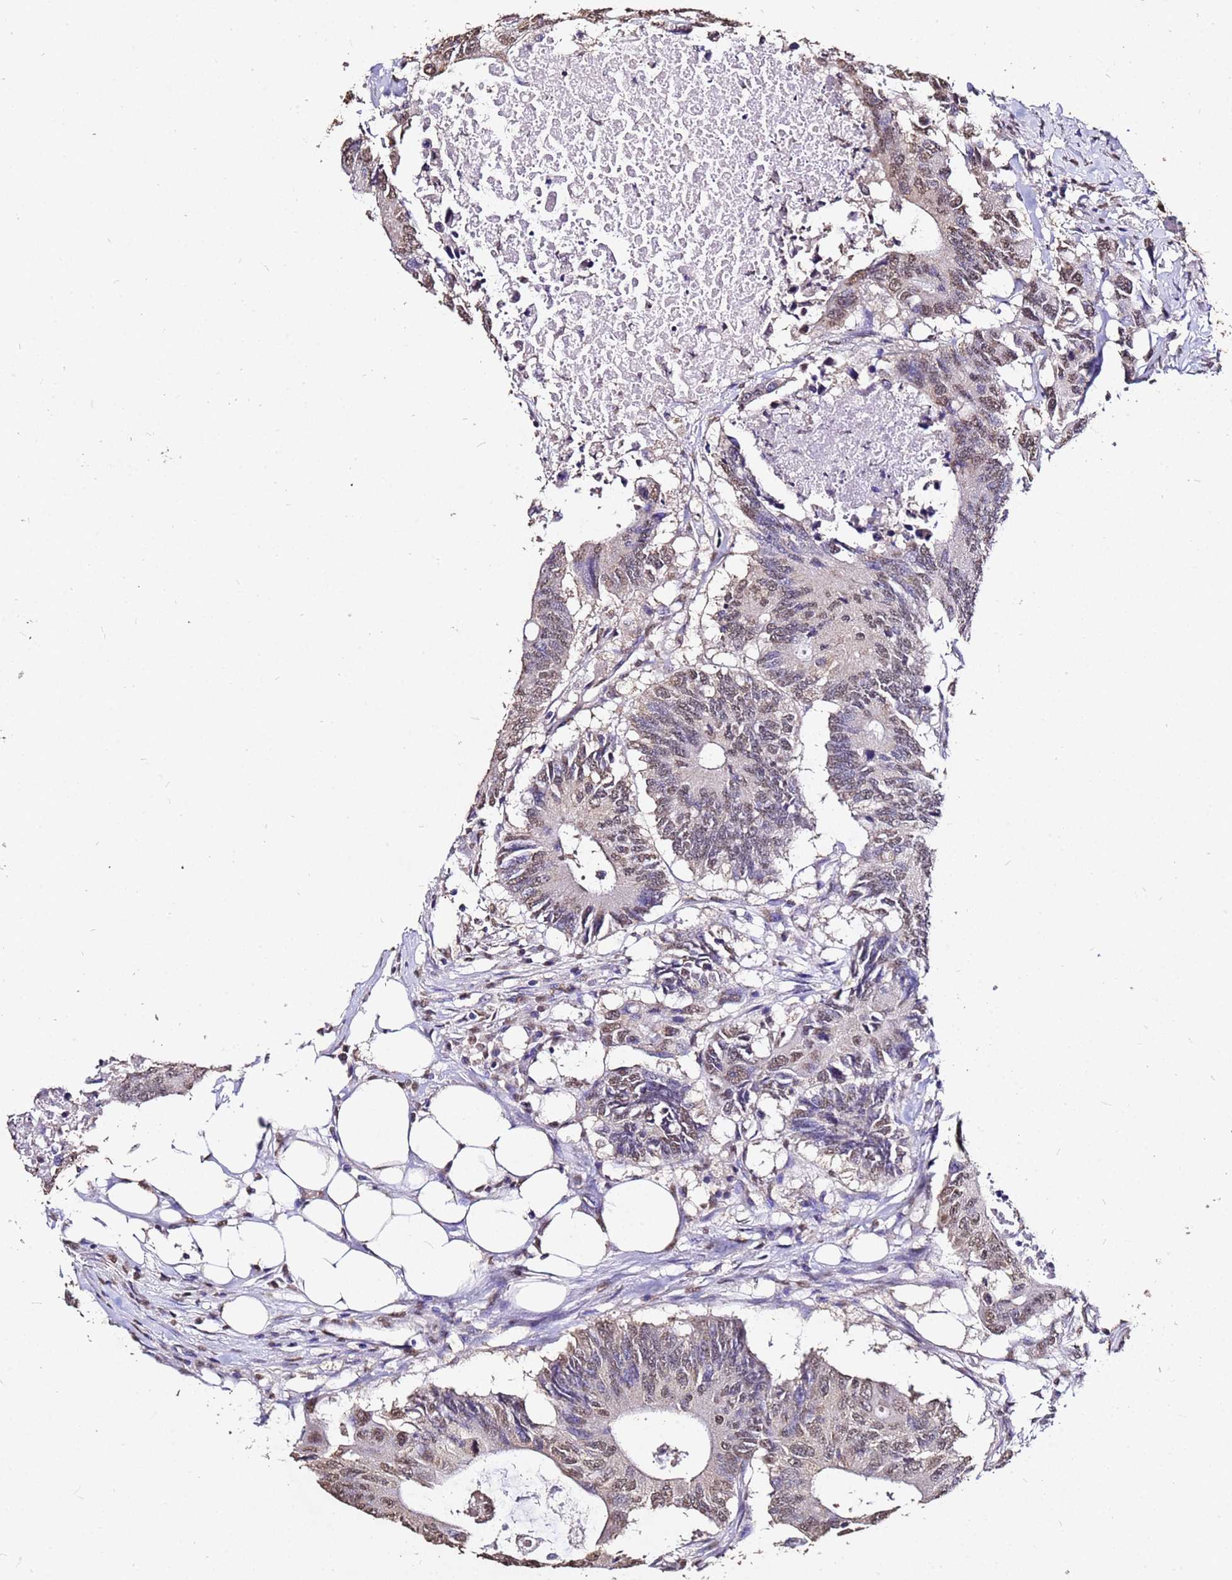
{"staining": {"intensity": "moderate", "quantity": ">75%", "location": "nuclear"}, "tissue": "colorectal cancer", "cell_type": "Tumor cells", "image_type": "cancer", "snomed": [{"axis": "morphology", "description": "Adenocarcinoma, NOS"}, {"axis": "topography", "description": "Colon"}], "caption": "Colorectal cancer (adenocarcinoma) was stained to show a protein in brown. There is medium levels of moderate nuclear positivity in about >75% of tumor cells. The staining is performed using DAB brown chromogen to label protein expression. The nuclei are counter-stained blue using hematoxylin.", "gene": "MYOCD", "patient": {"sex": "male", "age": 71}}